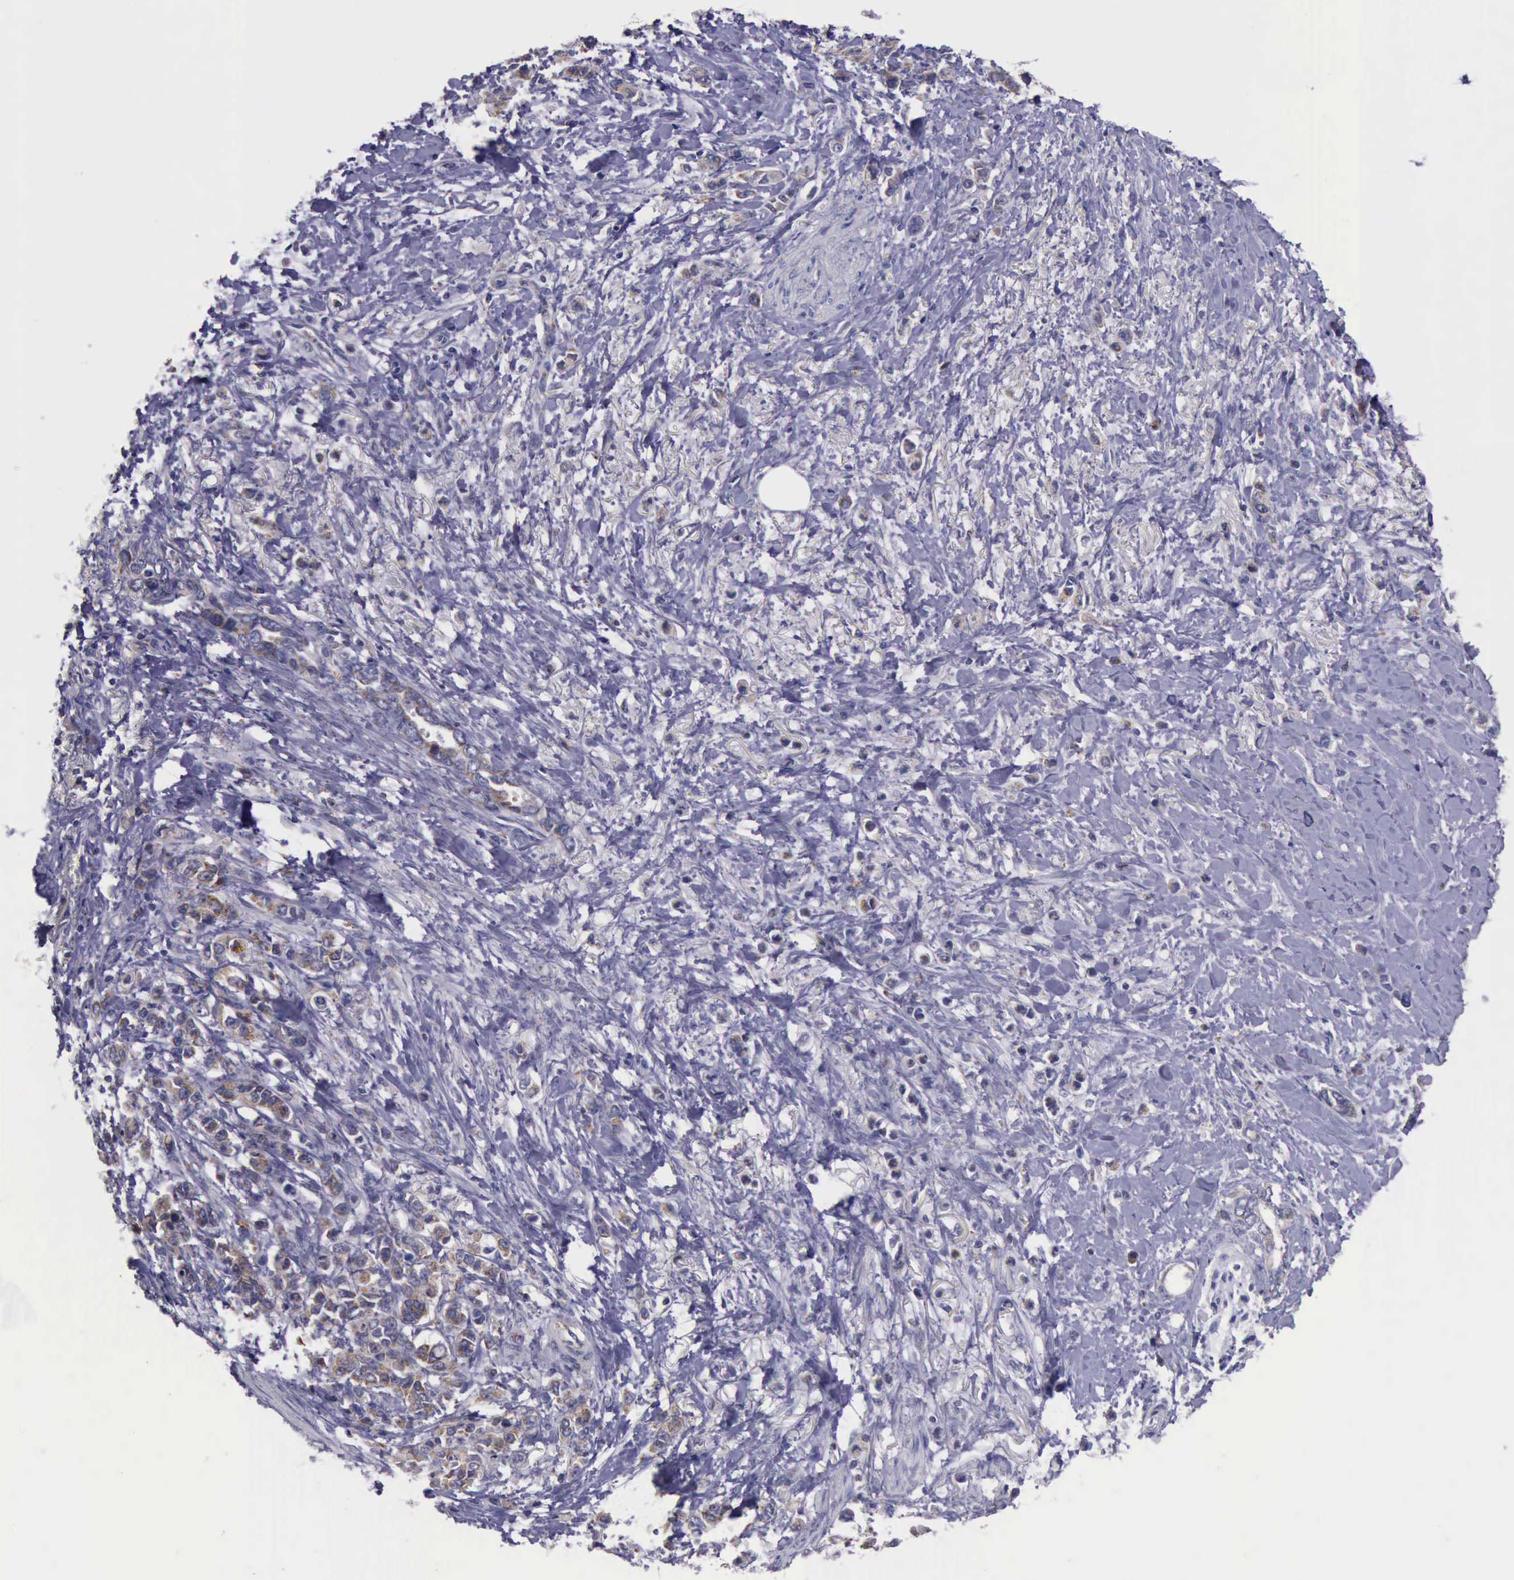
{"staining": {"intensity": "weak", "quantity": "25%-75%", "location": "cytoplasmic/membranous"}, "tissue": "stomach cancer", "cell_type": "Tumor cells", "image_type": "cancer", "snomed": [{"axis": "morphology", "description": "Adenocarcinoma, NOS"}, {"axis": "topography", "description": "Stomach"}], "caption": "Protein expression analysis of adenocarcinoma (stomach) displays weak cytoplasmic/membranous positivity in approximately 25%-75% of tumor cells. (IHC, brightfield microscopy, high magnification).", "gene": "TXN2", "patient": {"sex": "male", "age": 78}}